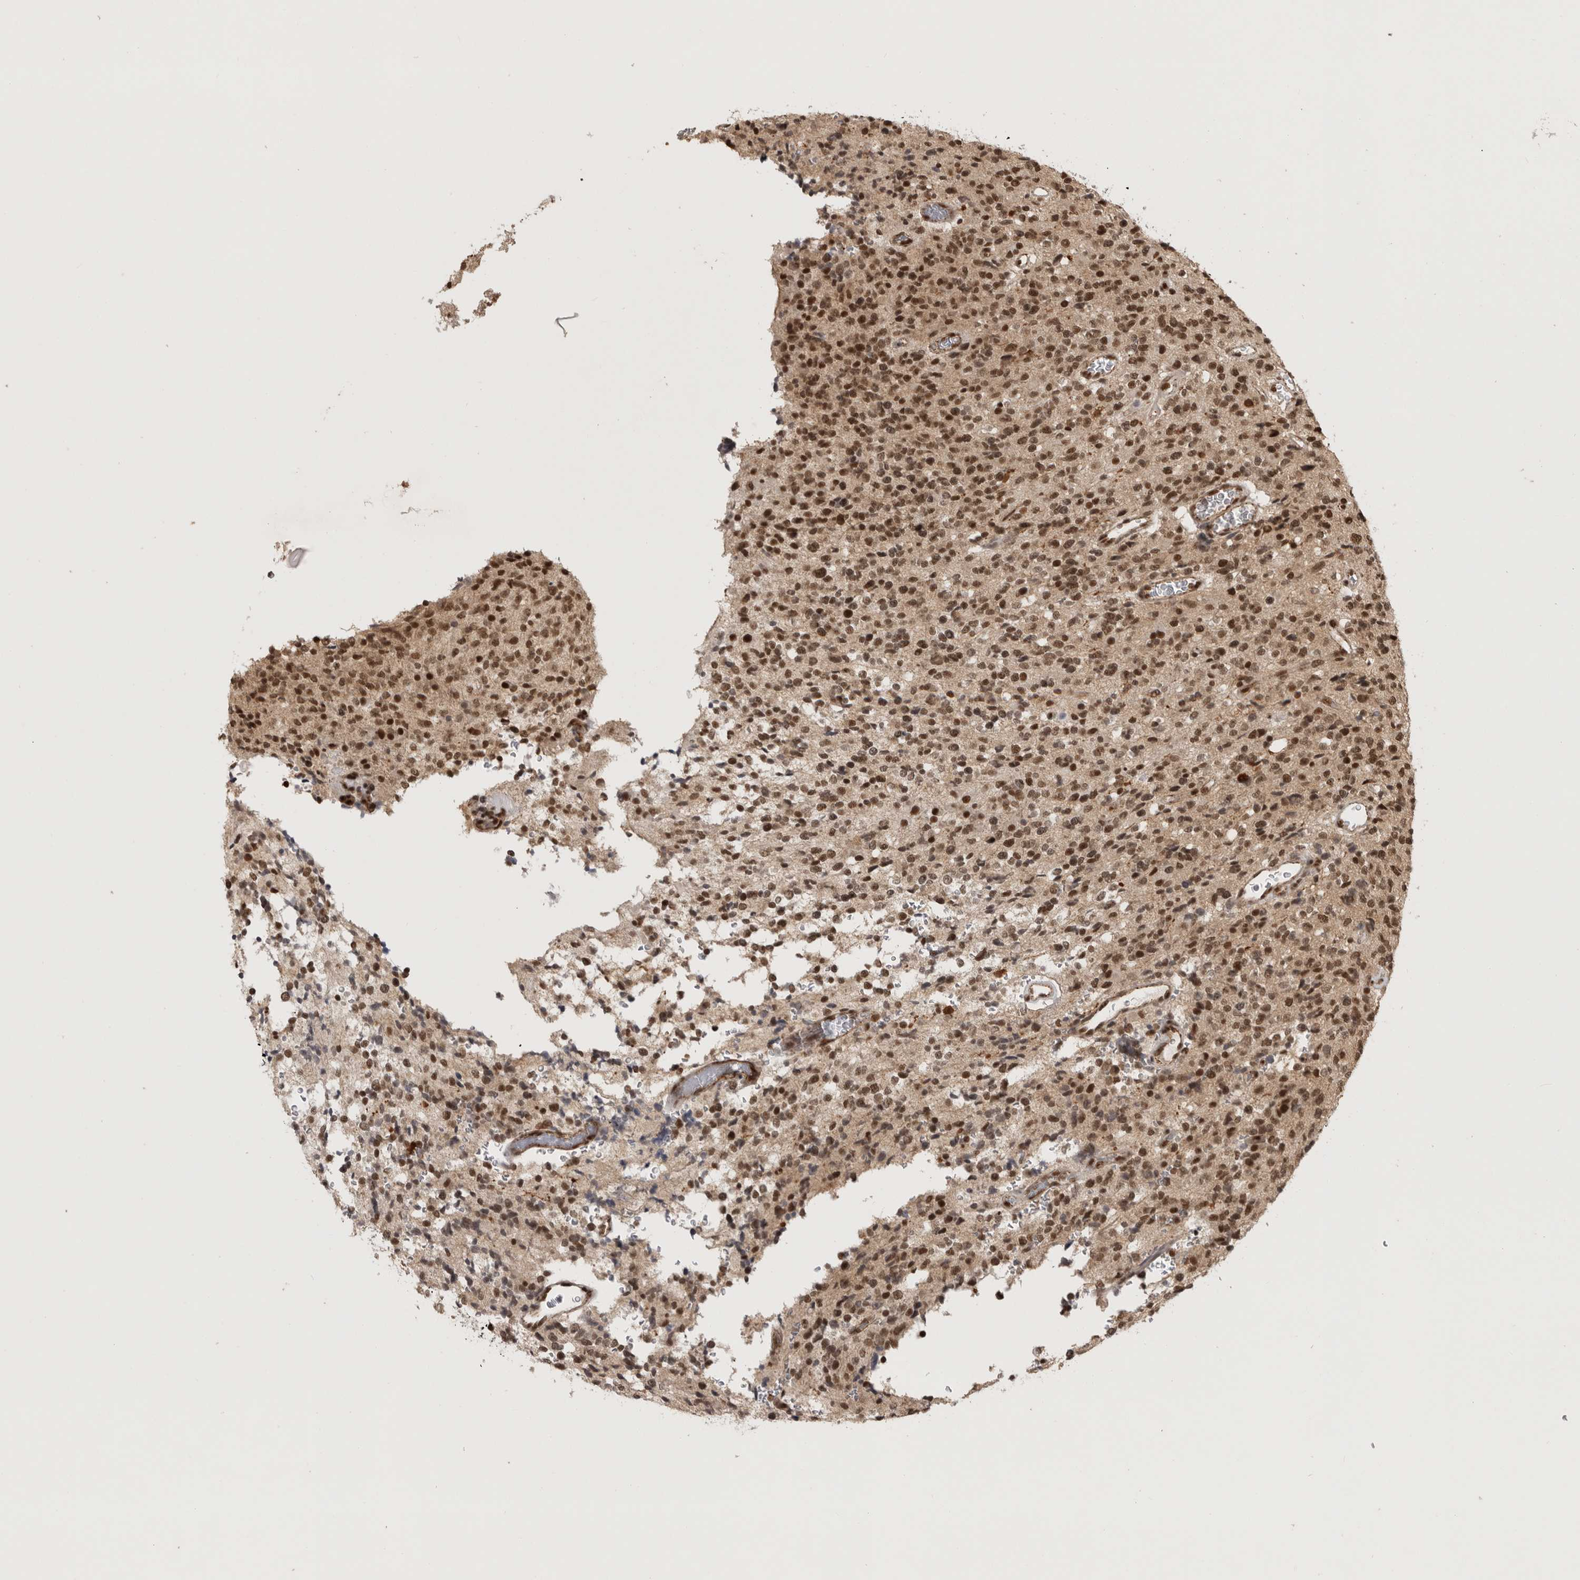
{"staining": {"intensity": "strong", "quantity": ">75%", "location": "nuclear"}, "tissue": "glioma", "cell_type": "Tumor cells", "image_type": "cancer", "snomed": [{"axis": "morphology", "description": "Glioma, malignant, High grade"}, {"axis": "topography", "description": "Brain"}], "caption": "IHC of glioma exhibits high levels of strong nuclear staining in about >75% of tumor cells.", "gene": "CBLL1", "patient": {"sex": "male", "age": 34}}